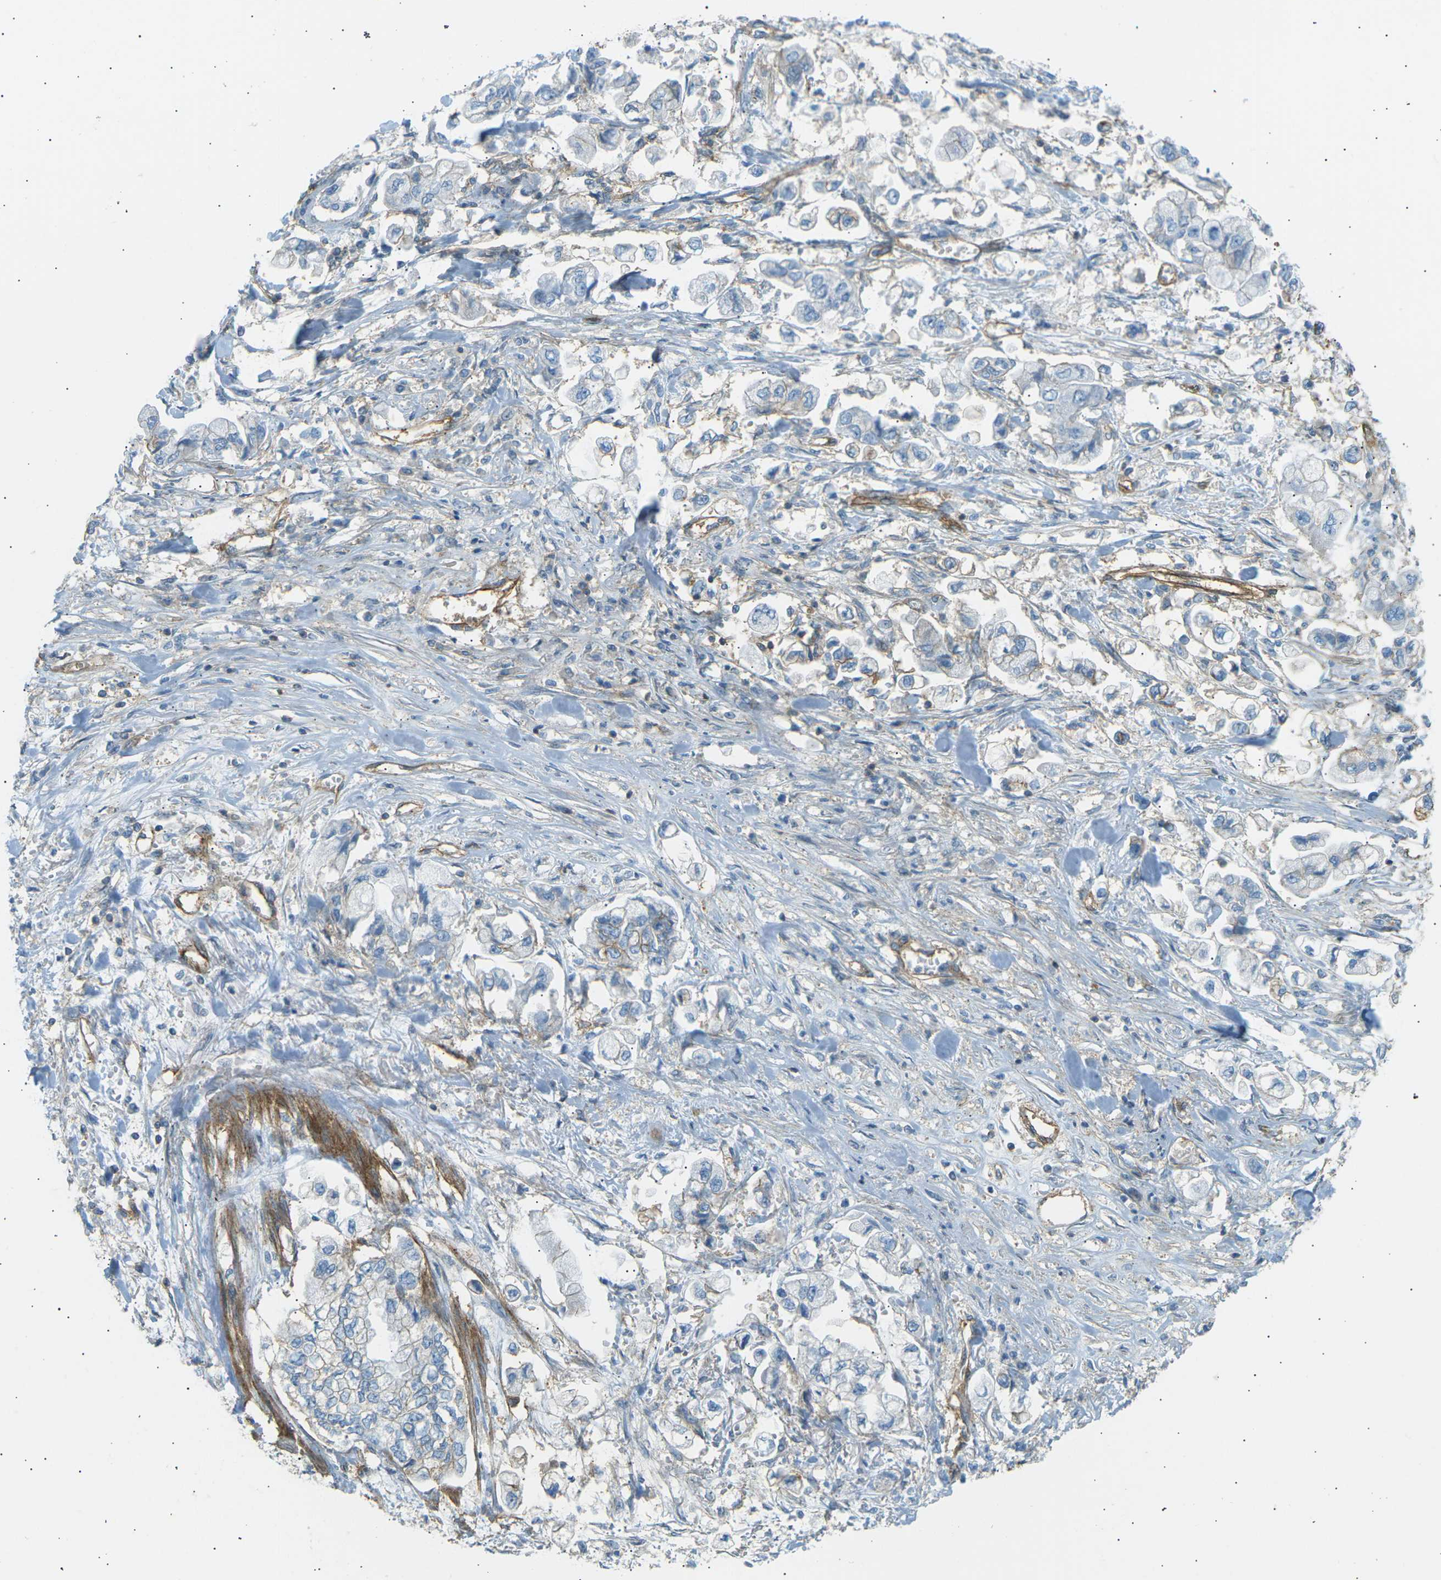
{"staining": {"intensity": "moderate", "quantity": "<25%", "location": "cytoplasmic/membranous"}, "tissue": "stomach cancer", "cell_type": "Tumor cells", "image_type": "cancer", "snomed": [{"axis": "morphology", "description": "Normal tissue, NOS"}, {"axis": "morphology", "description": "Adenocarcinoma, NOS"}, {"axis": "topography", "description": "Stomach"}], "caption": "Moderate cytoplasmic/membranous protein staining is present in approximately <25% of tumor cells in stomach cancer (adenocarcinoma).", "gene": "ATP2B4", "patient": {"sex": "male", "age": 62}}